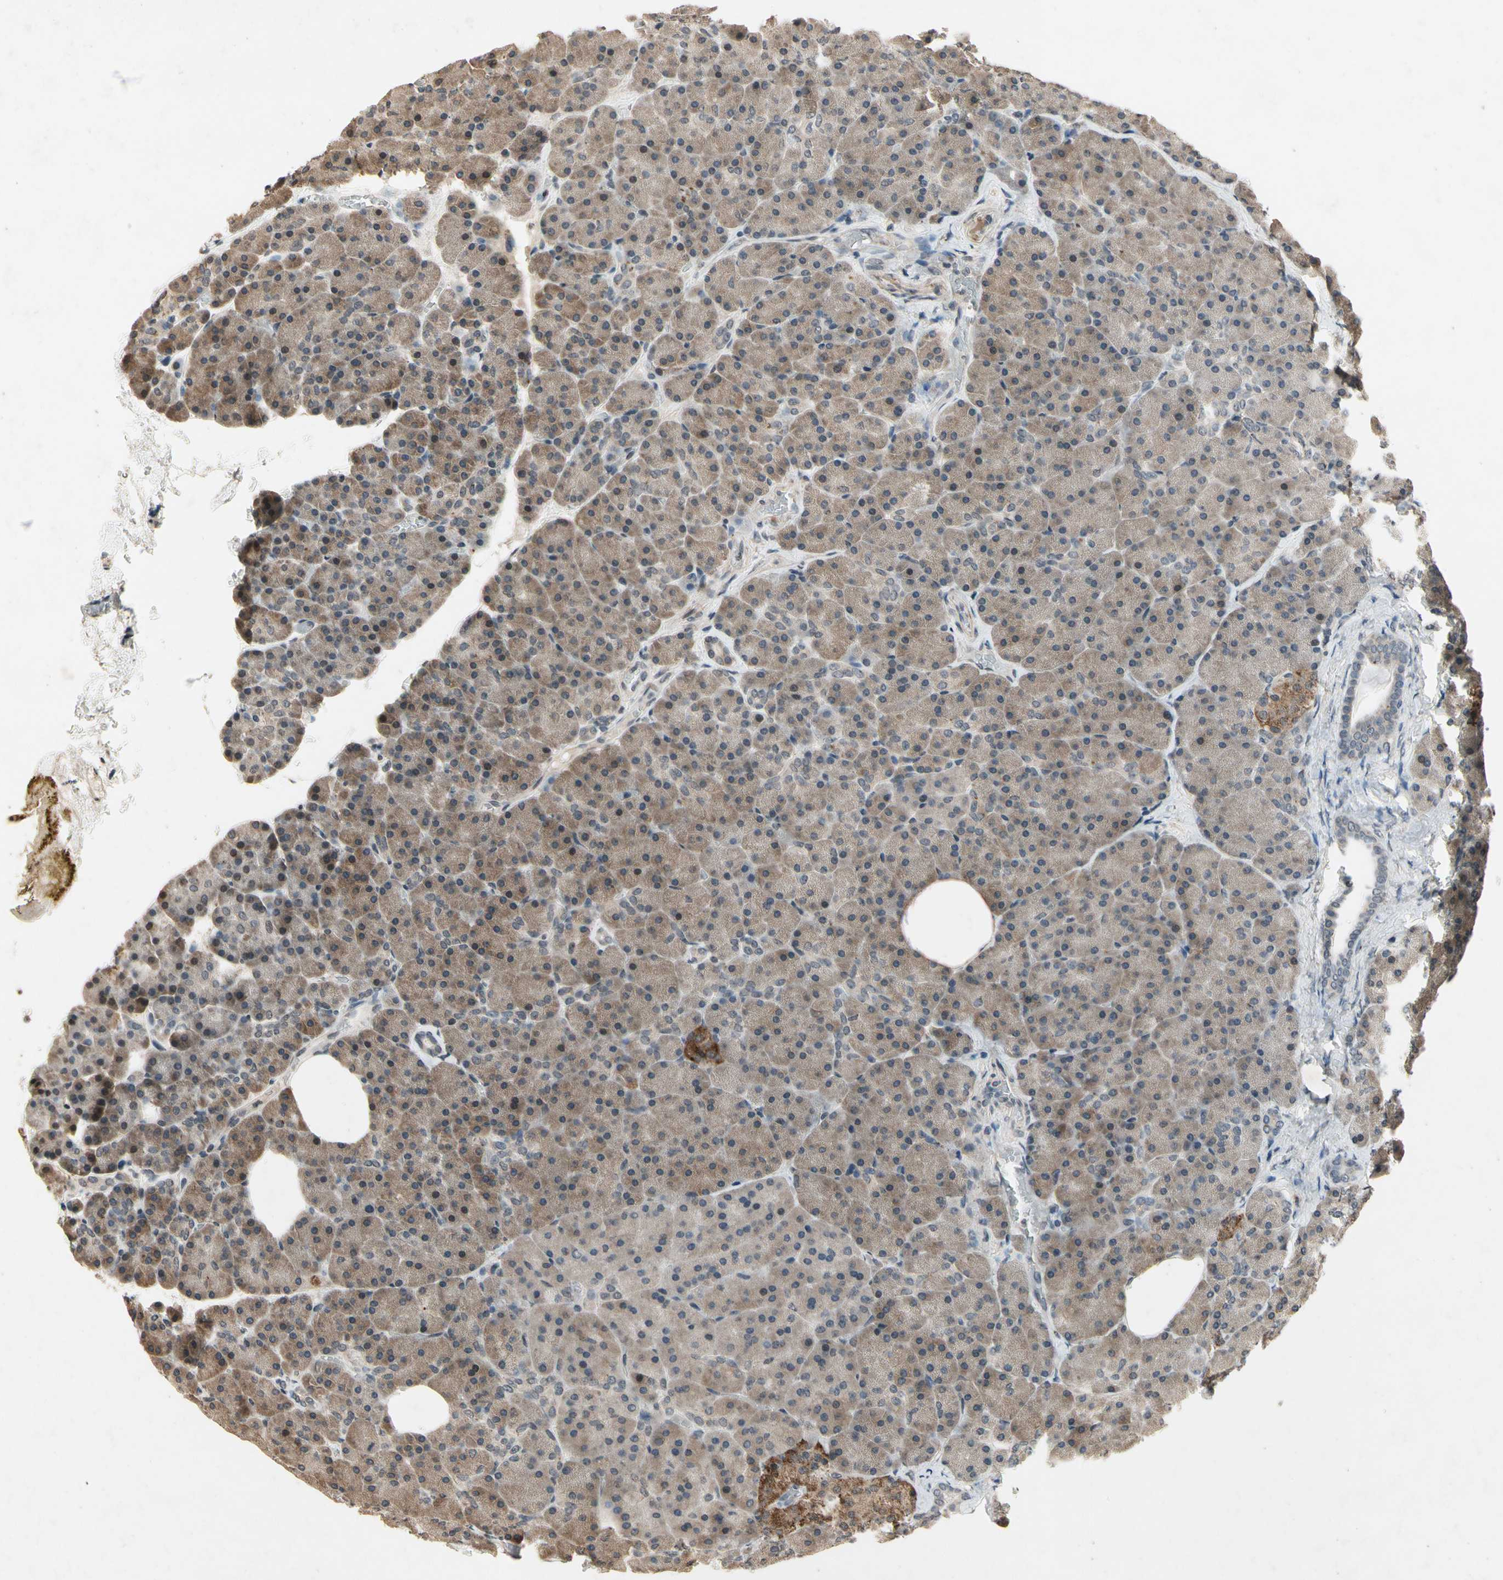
{"staining": {"intensity": "moderate", "quantity": ">75%", "location": "cytoplasmic/membranous"}, "tissue": "pancreas", "cell_type": "Exocrine glandular cells", "image_type": "normal", "snomed": [{"axis": "morphology", "description": "Normal tissue, NOS"}, {"axis": "topography", "description": "Pancreas"}], "caption": "IHC of normal human pancreas shows medium levels of moderate cytoplasmic/membranous positivity in approximately >75% of exocrine glandular cells.", "gene": "DPY19L3", "patient": {"sex": "female", "age": 35}}